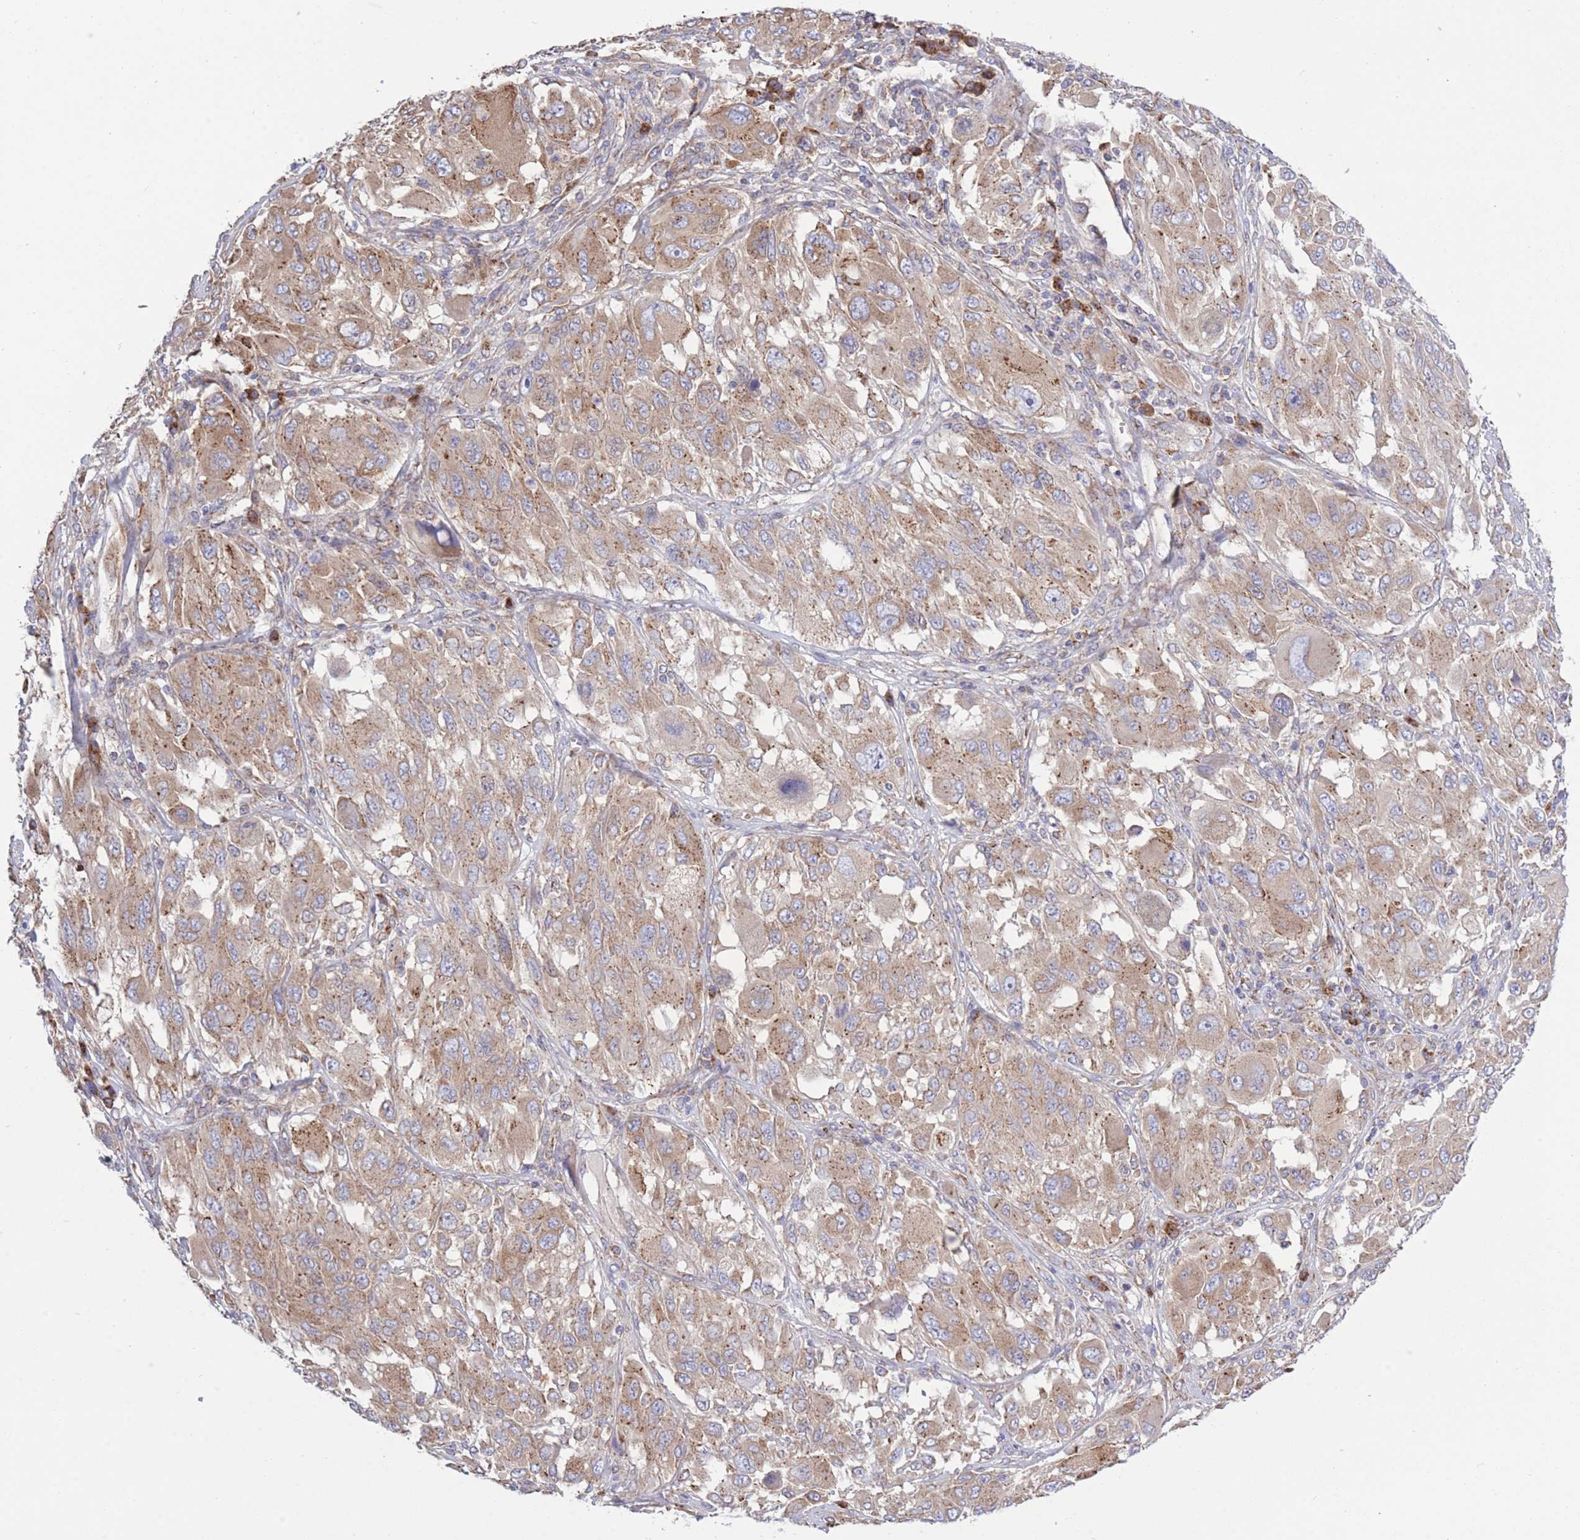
{"staining": {"intensity": "moderate", "quantity": ">75%", "location": "cytoplasmic/membranous"}, "tissue": "melanoma", "cell_type": "Tumor cells", "image_type": "cancer", "snomed": [{"axis": "morphology", "description": "Malignant melanoma, NOS"}, {"axis": "topography", "description": "Skin"}], "caption": "Protein staining of melanoma tissue reveals moderate cytoplasmic/membranous staining in approximately >75% of tumor cells.", "gene": "COPG2", "patient": {"sex": "female", "age": 91}}